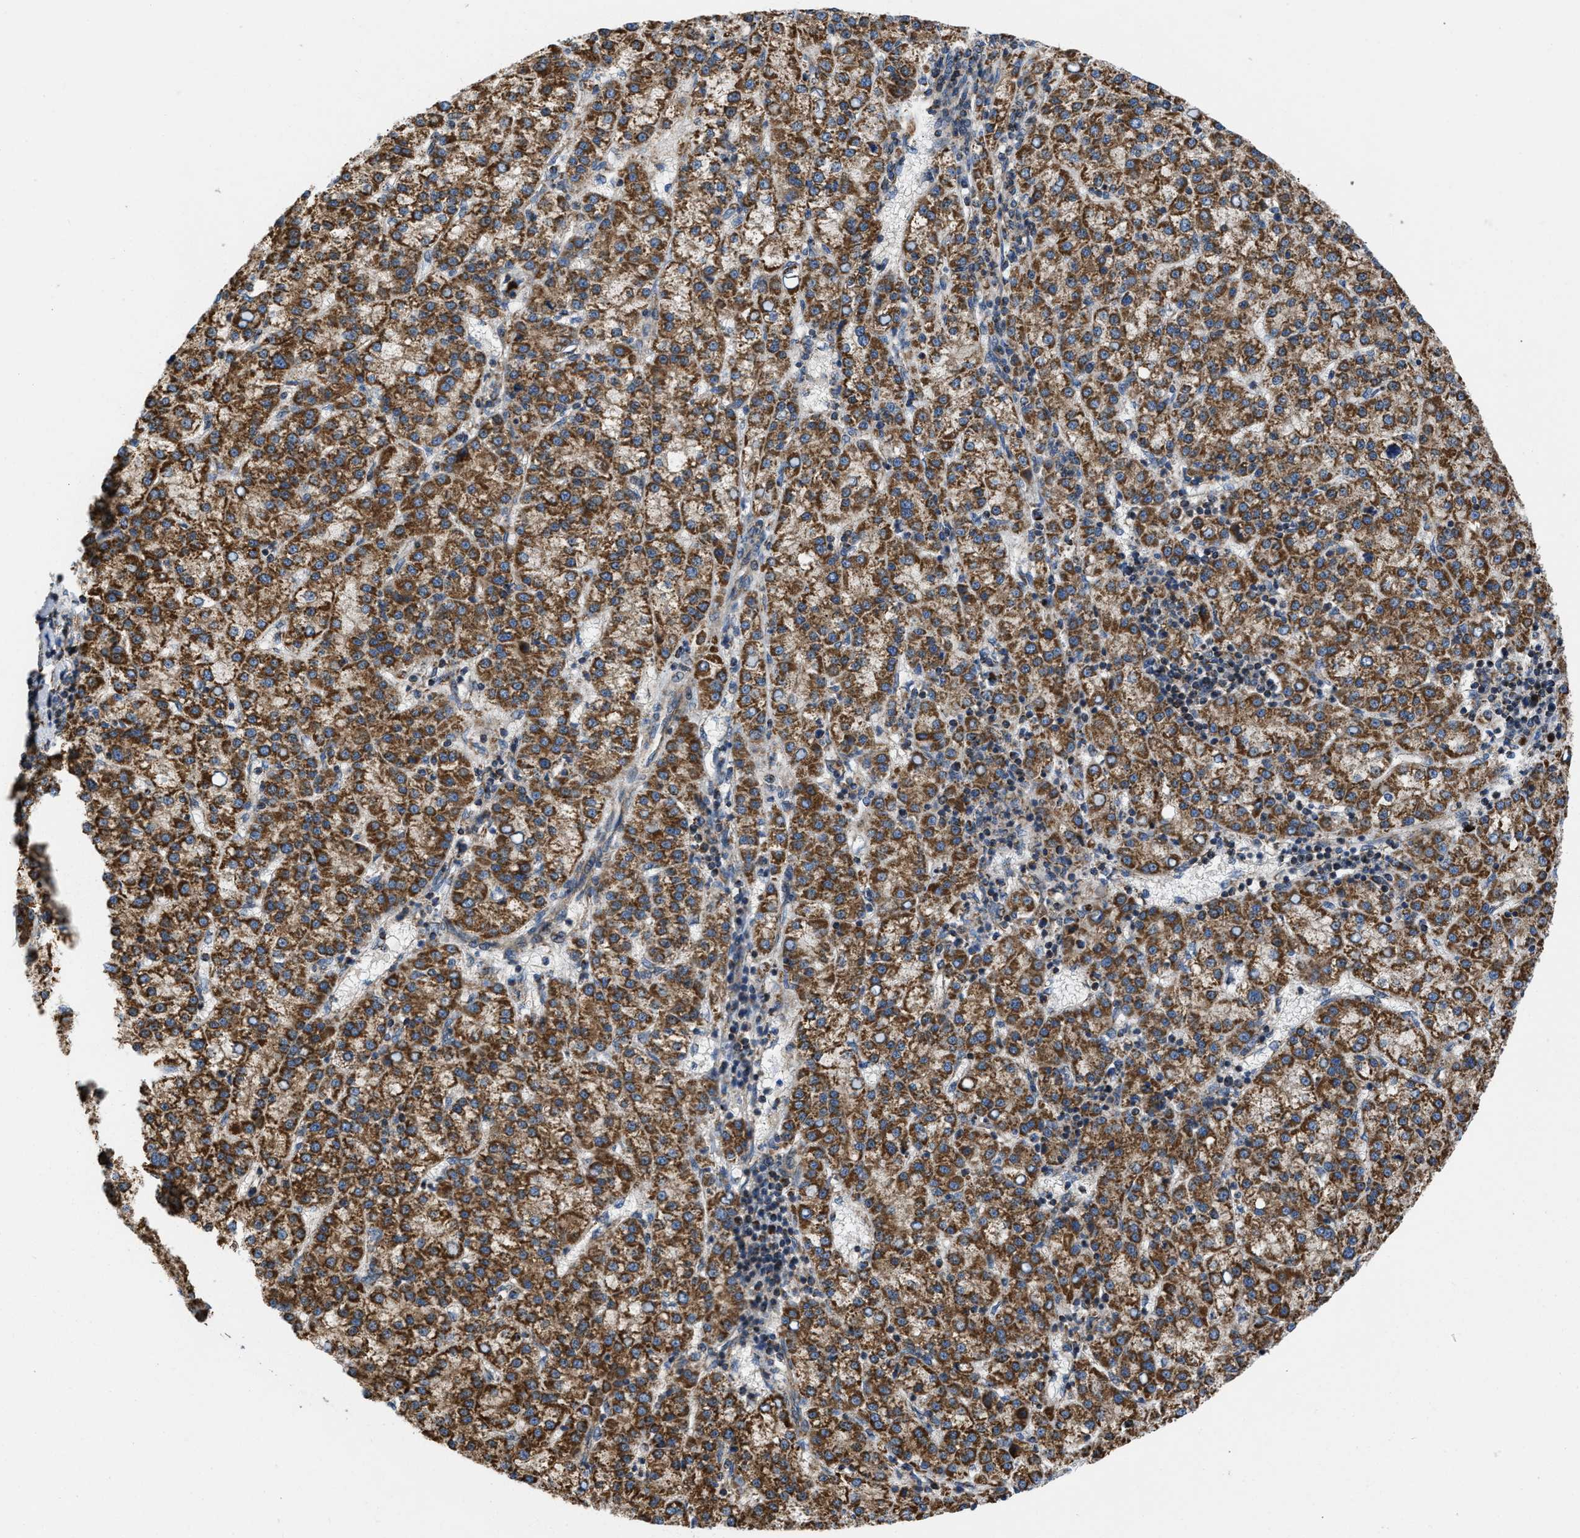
{"staining": {"intensity": "strong", "quantity": ">75%", "location": "cytoplasmic/membranous"}, "tissue": "liver cancer", "cell_type": "Tumor cells", "image_type": "cancer", "snomed": [{"axis": "morphology", "description": "Carcinoma, Hepatocellular, NOS"}, {"axis": "topography", "description": "Liver"}], "caption": "Protein expression analysis of human liver cancer reveals strong cytoplasmic/membranous positivity in approximately >75% of tumor cells.", "gene": "OPTN", "patient": {"sex": "female", "age": 58}}